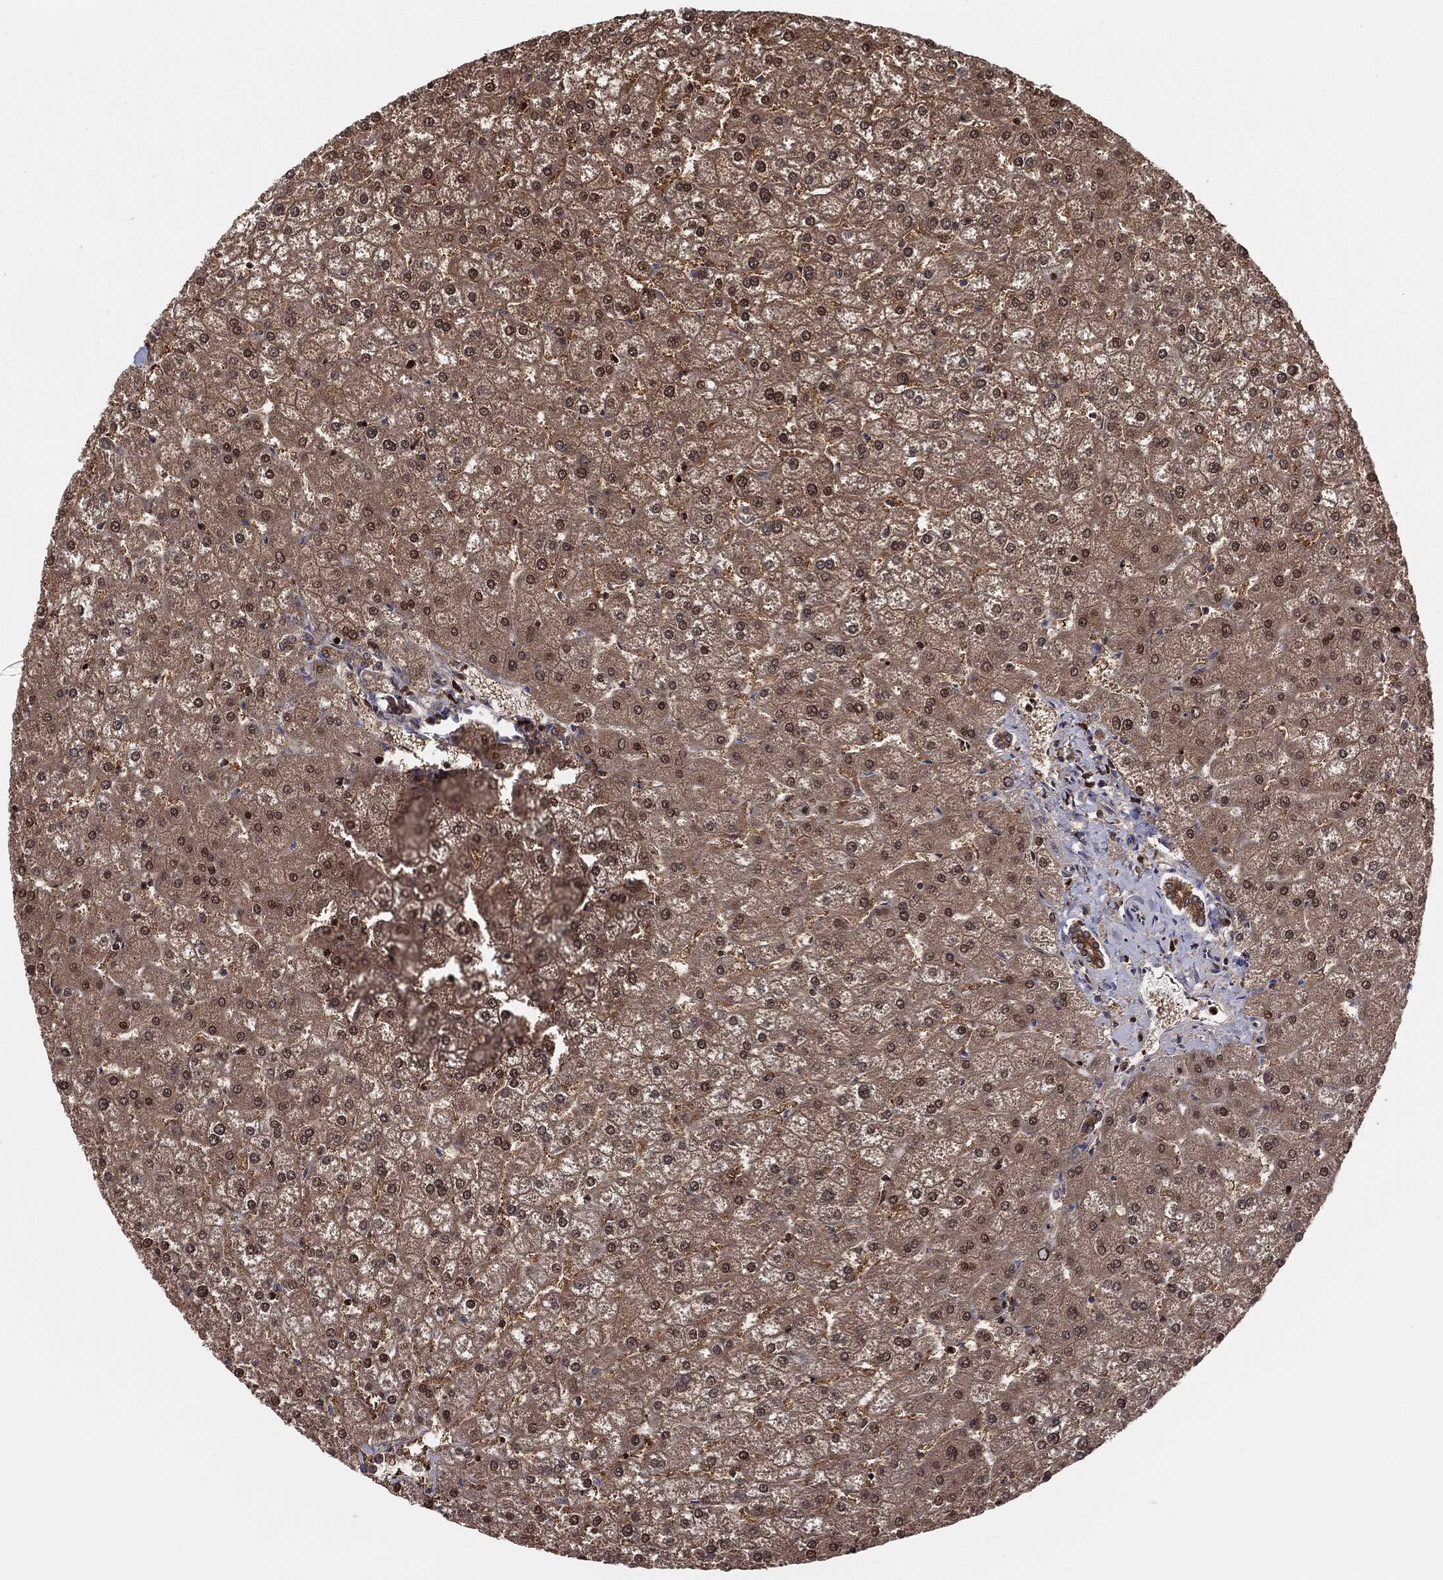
{"staining": {"intensity": "moderate", "quantity": ">75%", "location": "cytoplasmic/membranous"}, "tissue": "liver", "cell_type": "Cholangiocytes", "image_type": "normal", "snomed": [{"axis": "morphology", "description": "Normal tissue, NOS"}, {"axis": "topography", "description": "Liver"}], "caption": "Immunohistochemical staining of normal human liver exhibits medium levels of moderate cytoplasmic/membranous positivity in approximately >75% of cholangiocytes.", "gene": "PSMA1", "patient": {"sex": "female", "age": 32}}